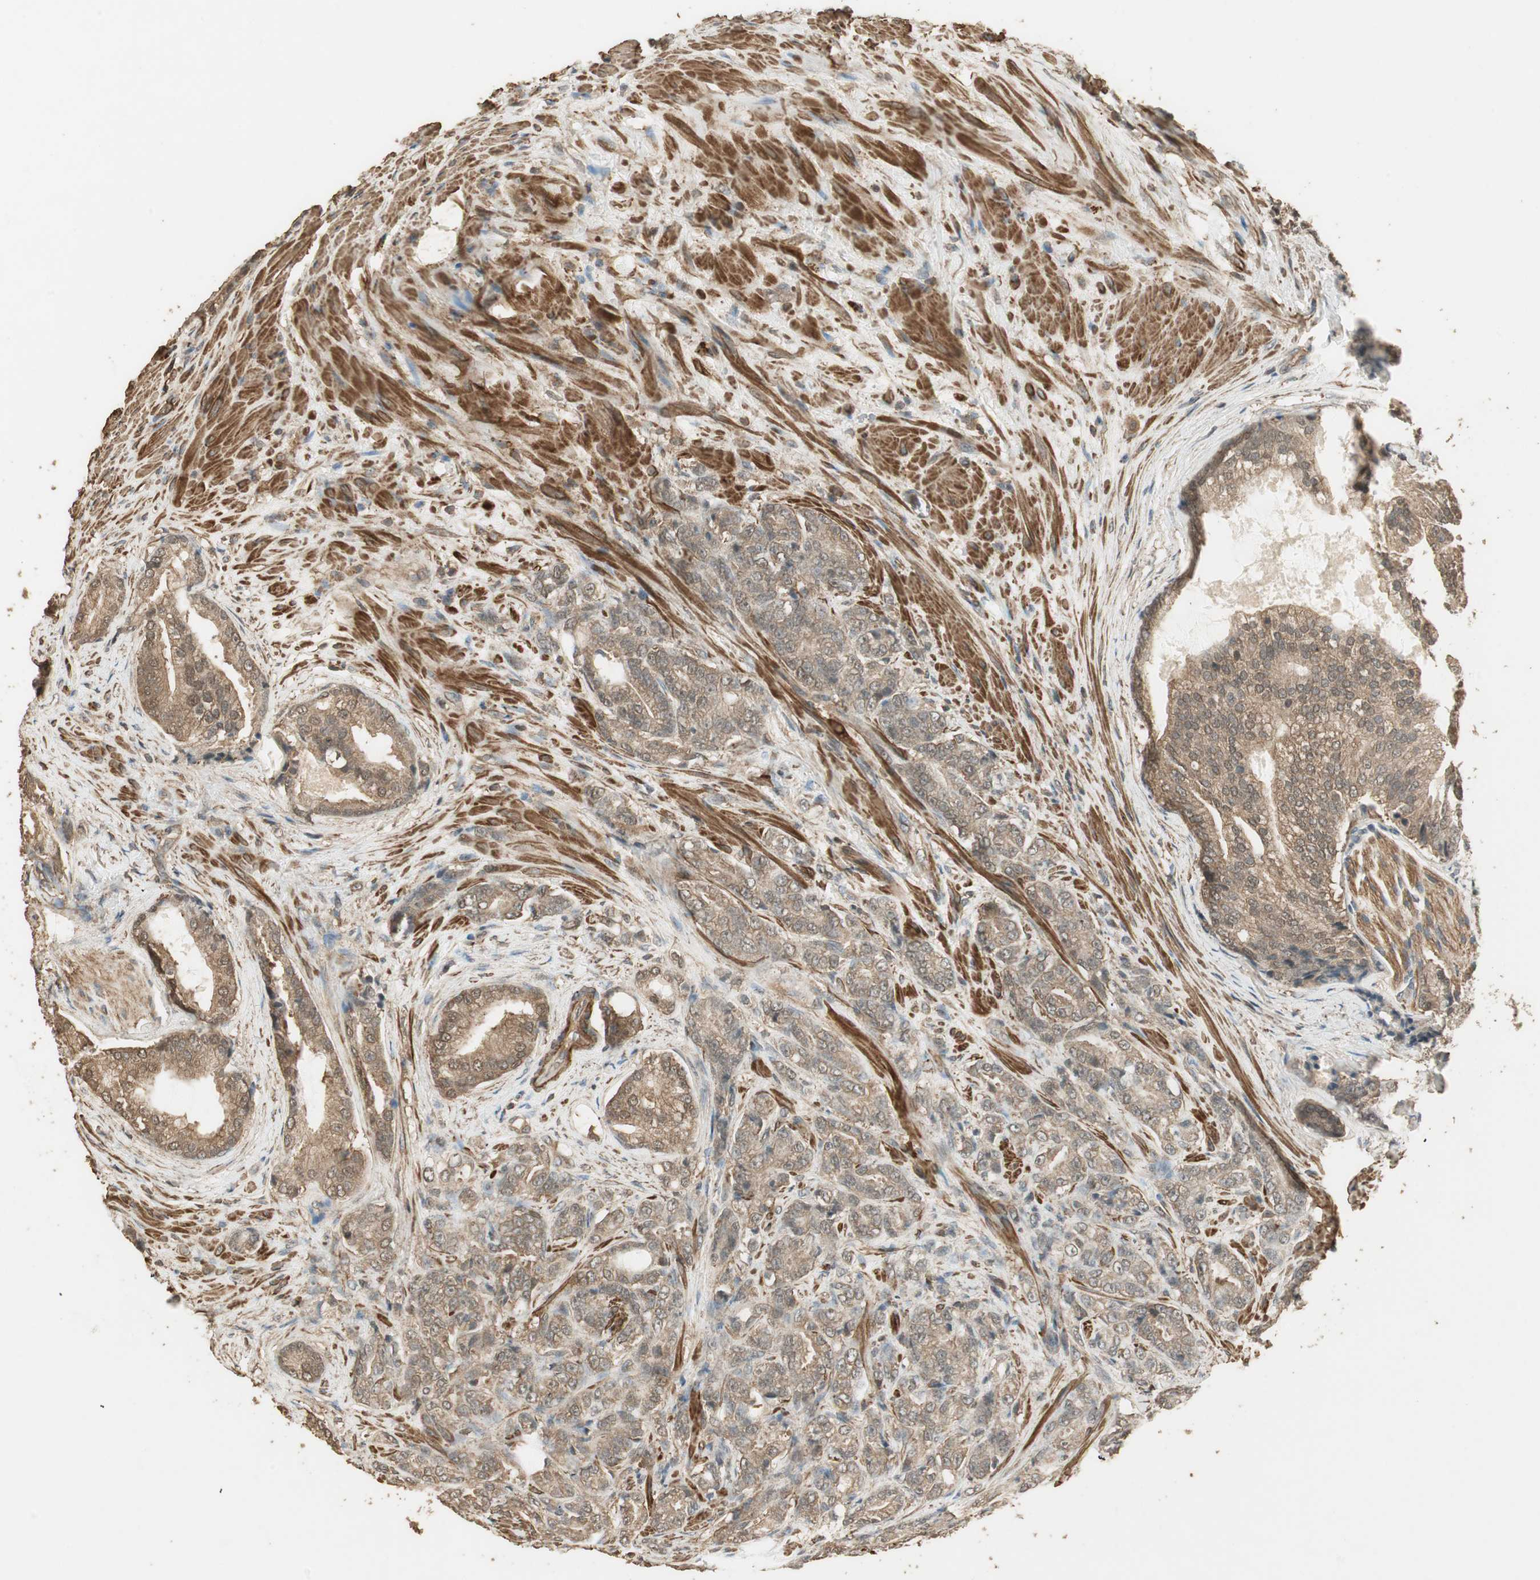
{"staining": {"intensity": "moderate", "quantity": ">75%", "location": "cytoplasmic/membranous"}, "tissue": "prostate cancer", "cell_type": "Tumor cells", "image_type": "cancer", "snomed": [{"axis": "morphology", "description": "Adenocarcinoma, Low grade"}, {"axis": "topography", "description": "Prostate"}], "caption": "IHC histopathology image of human prostate cancer (low-grade adenocarcinoma) stained for a protein (brown), which displays medium levels of moderate cytoplasmic/membranous staining in approximately >75% of tumor cells.", "gene": "USP2", "patient": {"sex": "male", "age": 58}}